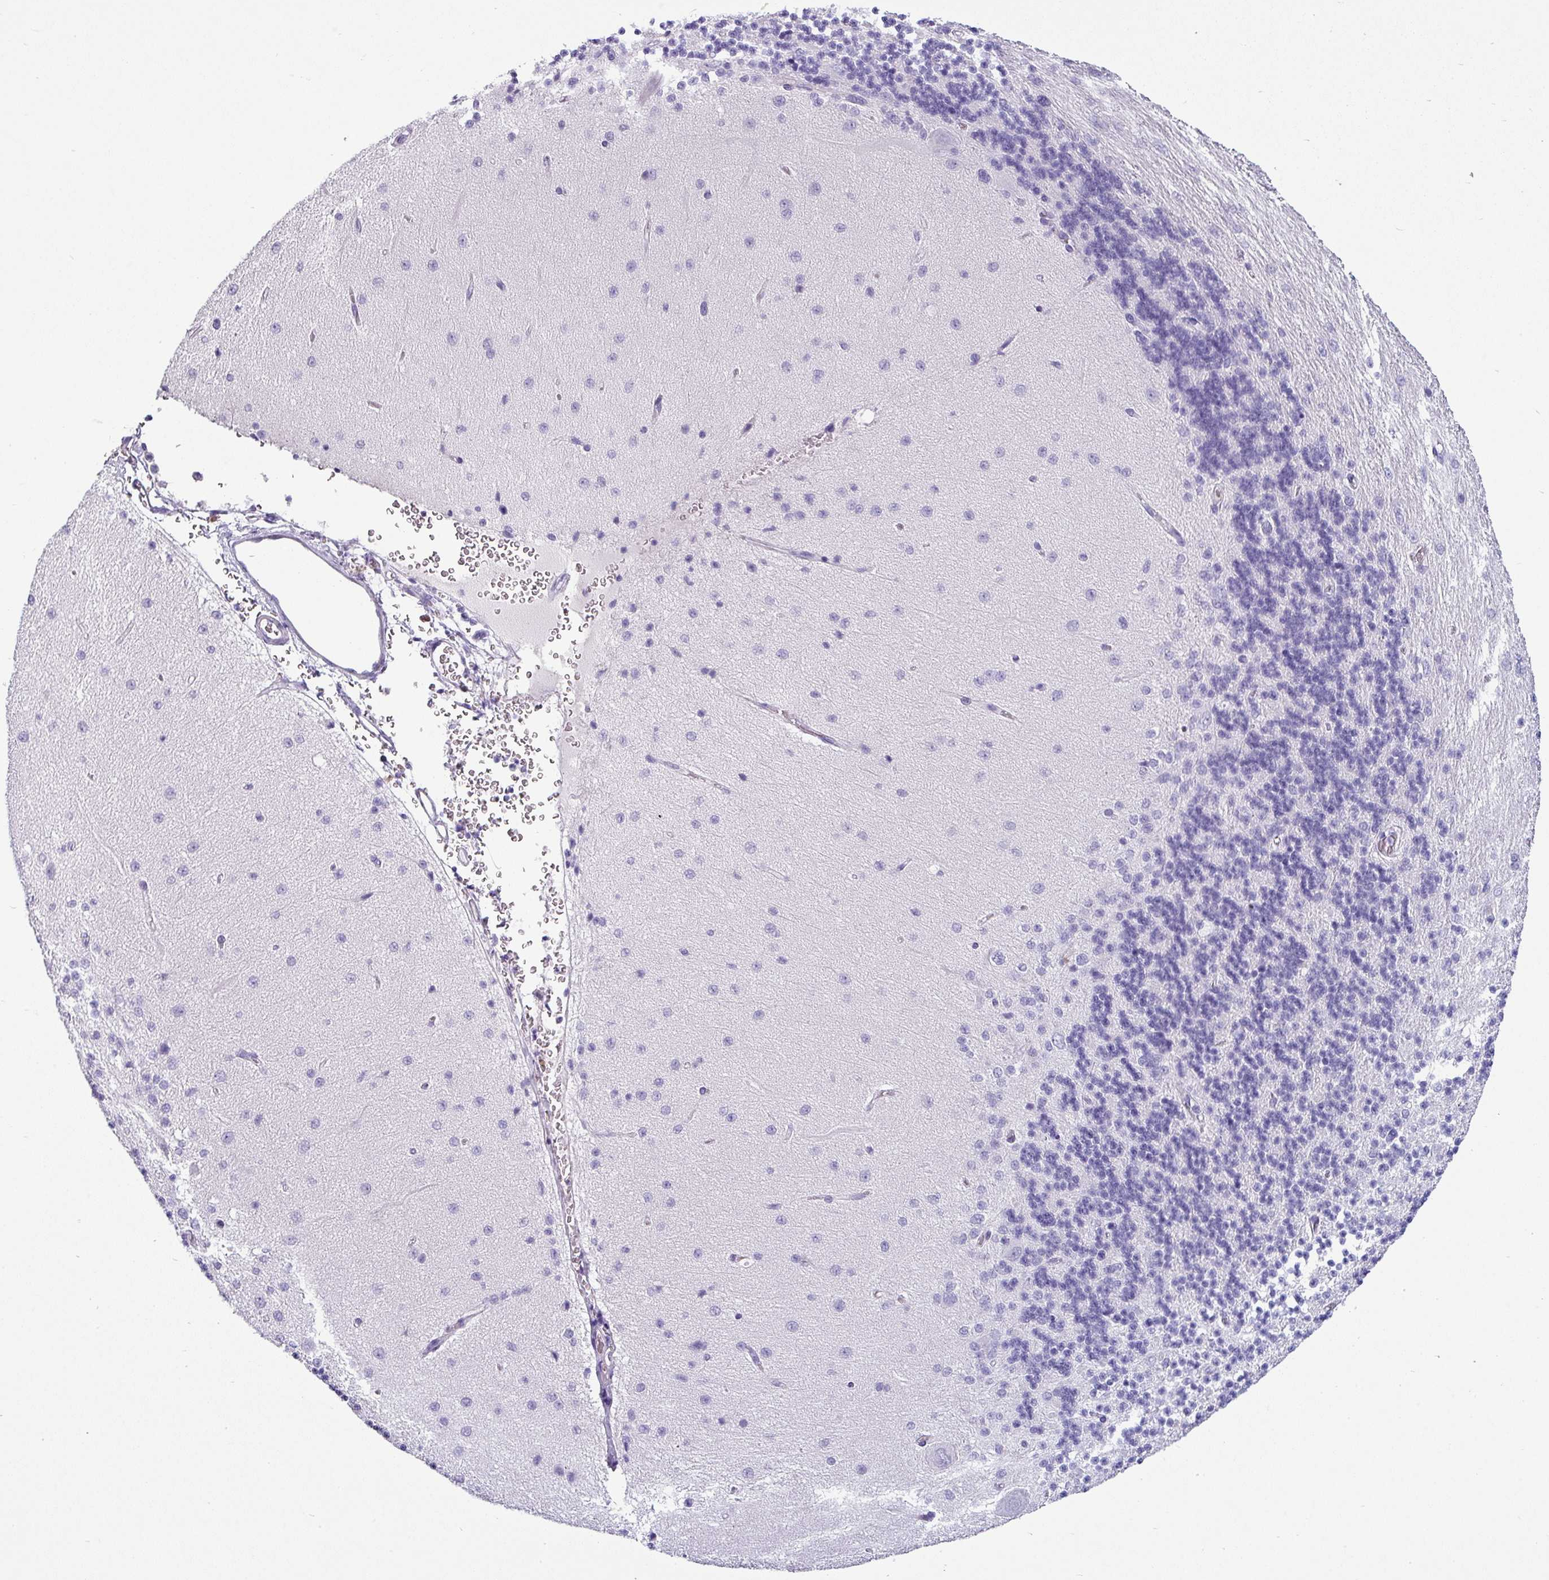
{"staining": {"intensity": "negative", "quantity": "none", "location": "none"}, "tissue": "cerebellum", "cell_type": "Cells in granular layer", "image_type": "normal", "snomed": [{"axis": "morphology", "description": "Normal tissue, NOS"}, {"axis": "topography", "description": "Cerebellum"}], "caption": "Immunohistochemistry photomicrograph of normal cerebellum stained for a protein (brown), which displays no expression in cells in granular layer. (Brightfield microscopy of DAB (3,3'-diaminobenzidine) IHC at high magnification).", "gene": "VCX2", "patient": {"sex": "female", "age": 29}}